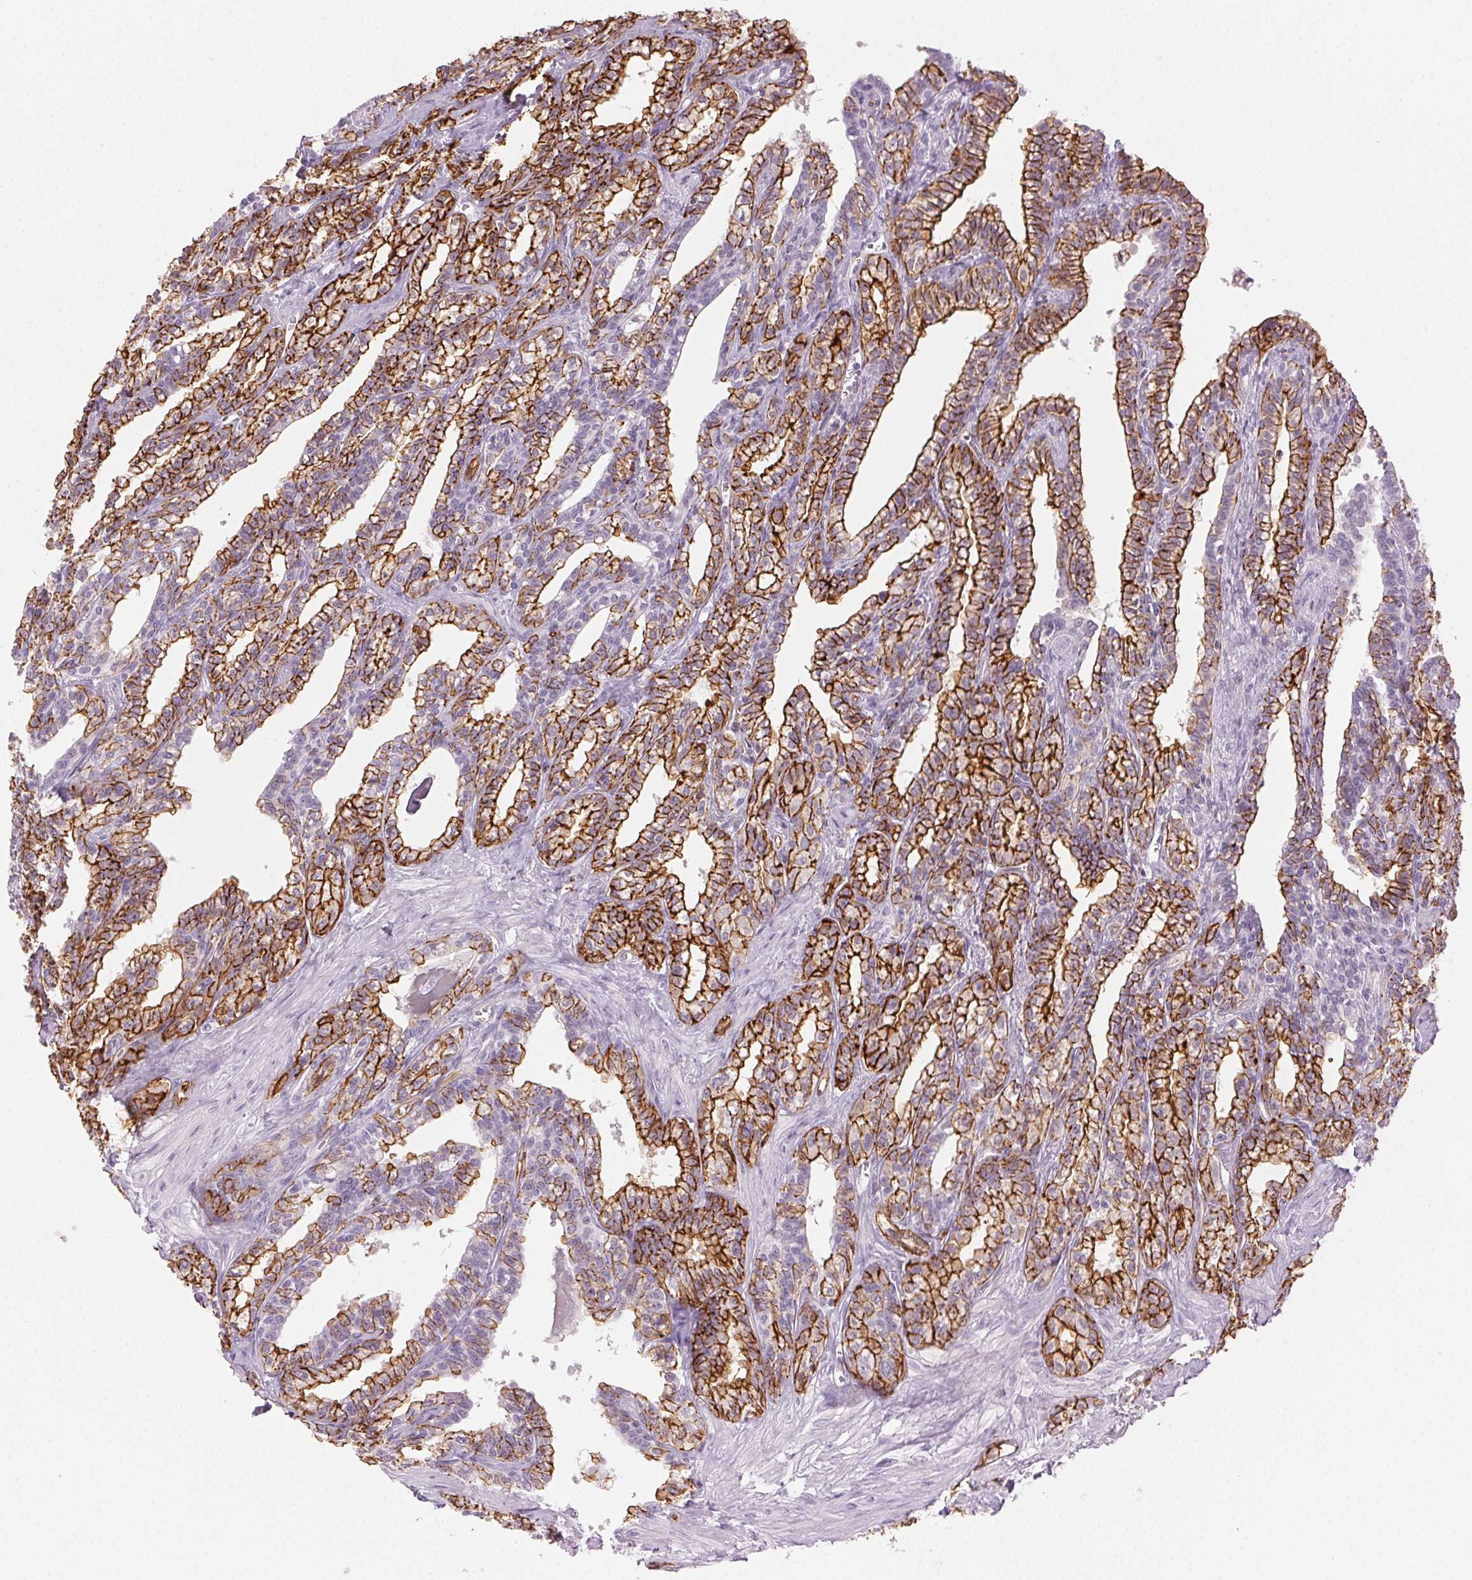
{"staining": {"intensity": "strong", "quantity": ">75%", "location": "cytoplasmic/membranous"}, "tissue": "seminal vesicle", "cell_type": "Glandular cells", "image_type": "normal", "snomed": [{"axis": "morphology", "description": "Normal tissue, NOS"}, {"axis": "morphology", "description": "Urothelial carcinoma, NOS"}, {"axis": "topography", "description": "Urinary bladder"}, {"axis": "topography", "description": "Seminal veicle"}], "caption": "This is a photomicrograph of IHC staining of normal seminal vesicle, which shows strong expression in the cytoplasmic/membranous of glandular cells.", "gene": "AIF1L", "patient": {"sex": "male", "age": 76}}